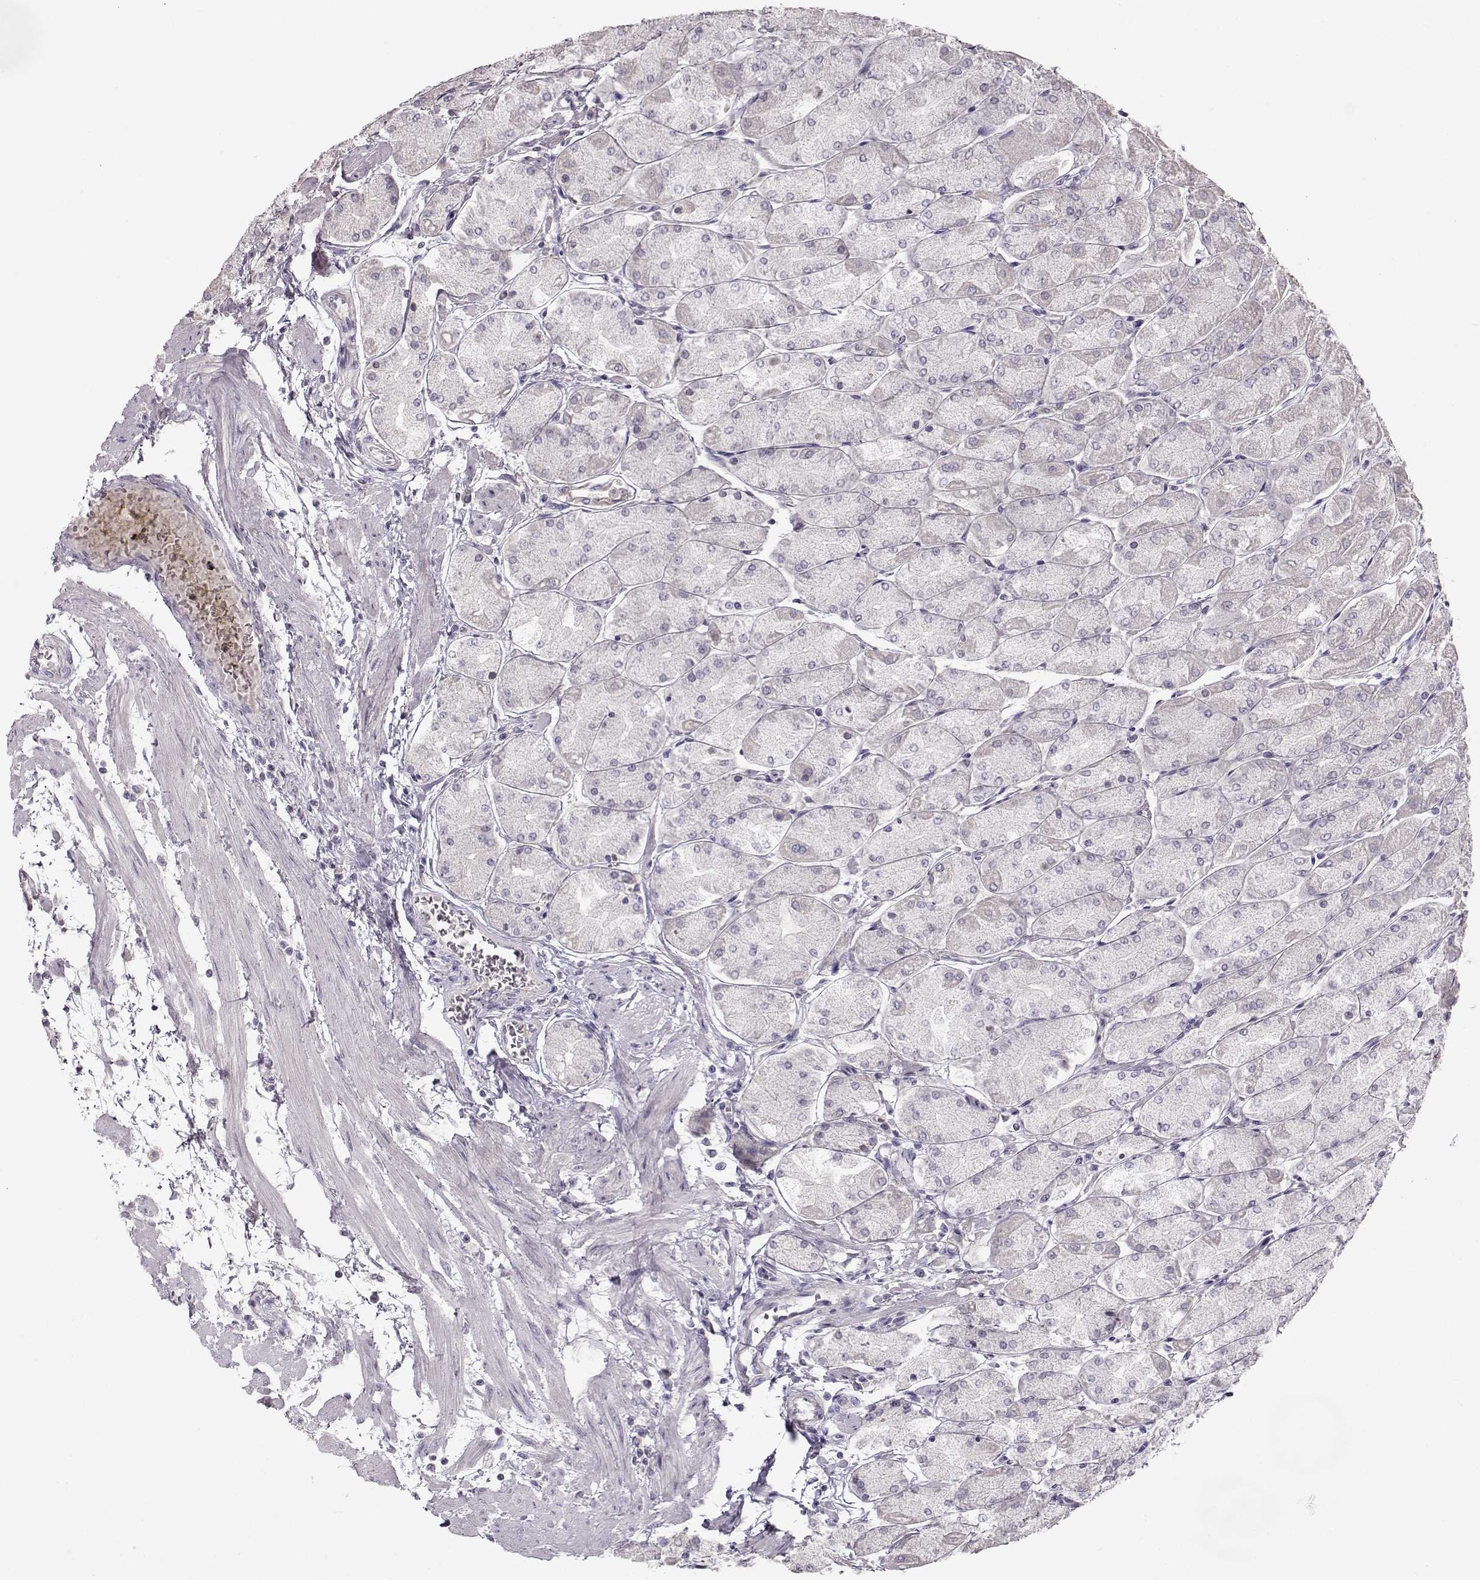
{"staining": {"intensity": "weak", "quantity": "25%-75%", "location": "cytoplasmic/membranous"}, "tissue": "stomach", "cell_type": "Glandular cells", "image_type": "normal", "snomed": [{"axis": "morphology", "description": "Normal tissue, NOS"}, {"axis": "topography", "description": "Stomach, upper"}], "caption": "High-magnification brightfield microscopy of unremarkable stomach stained with DAB (brown) and counterstained with hematoxylin (blue). glandular cells exhibit weak cytoplasmic/membranous expression is identified in about25%-75% of cells. (brown staining indicates protein expression, while blue staining denotes nuclei).", "gene": "GRK1", "patient": {"sex": "male", "age": 60}}